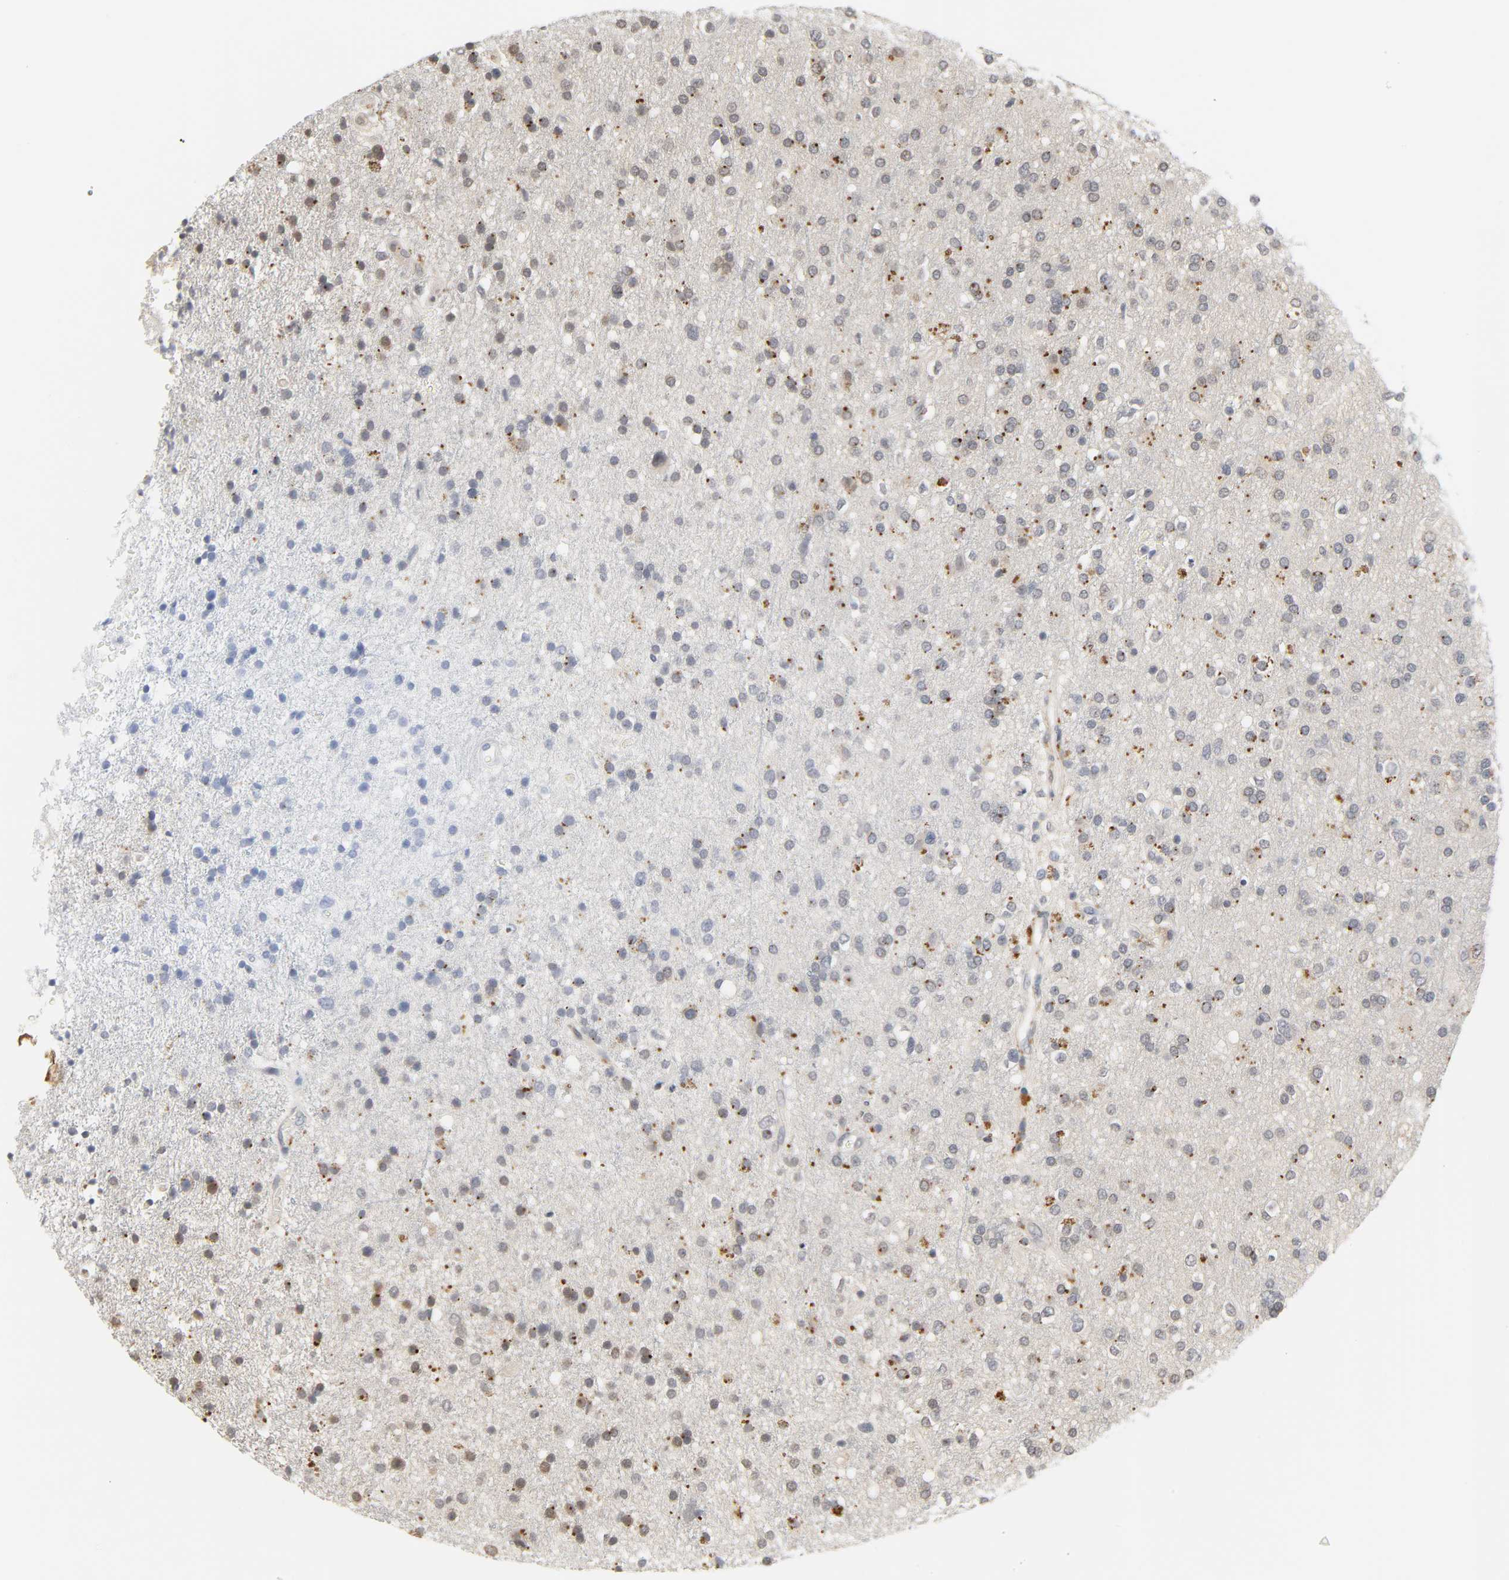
{"staining": {"intensity": "strong", "quantity": "25%-75%", "location": "cytoplasmic/membranous"}, "tissue": "glioma", "cell_type": "Tumor cells", "image_type": "cancer", "snomed": [{"axis": "morphology", "description": "Glioma, malignant, High grade"}, {"axis": "topography", "description": "Brain"}], "caption": "Strong cytoplasmic/membranous positivity for a protein is identified in about 25%-75% of tumor cells of glioma using immunohistochemistry (IHC).", "gene": "MIF", "patient": {"sex": "male", "age": 33}}